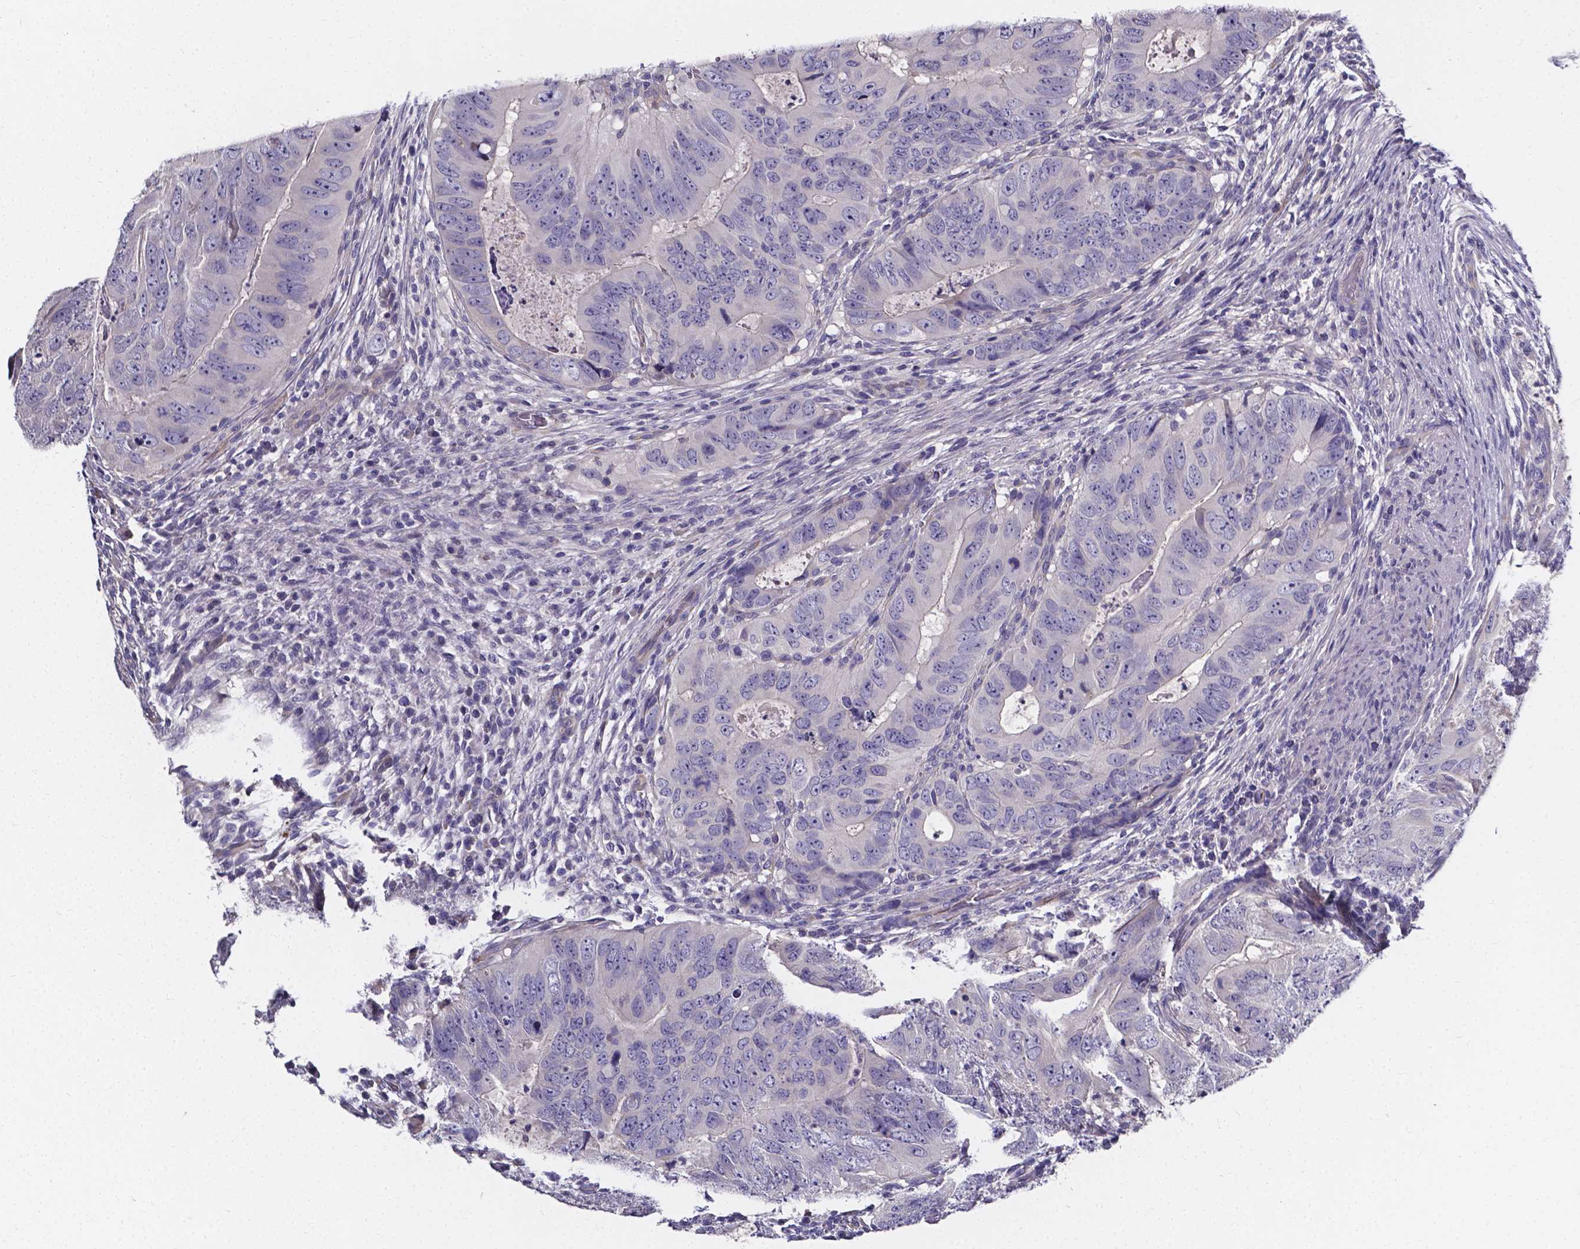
{"staining": {"intensity": "negative", "quantity": "none", "location": "none"}, "tissue": "colorectal cancer", "cell_type": "Tumor cells", "image_type": "cancer", "snomed": [{"axis": "morphology", "description": "Adenocarcinoma, NOS"}, {"axis": "topography", "description": "Colon"}], "caption": "Immunohistochemical staining of human colorectal cancer (adenocarcinoma) demonstrates no significant positivity in tumor cells.", "gene": "CACNG8", "patient": {"sex": "male", "age": 79}}